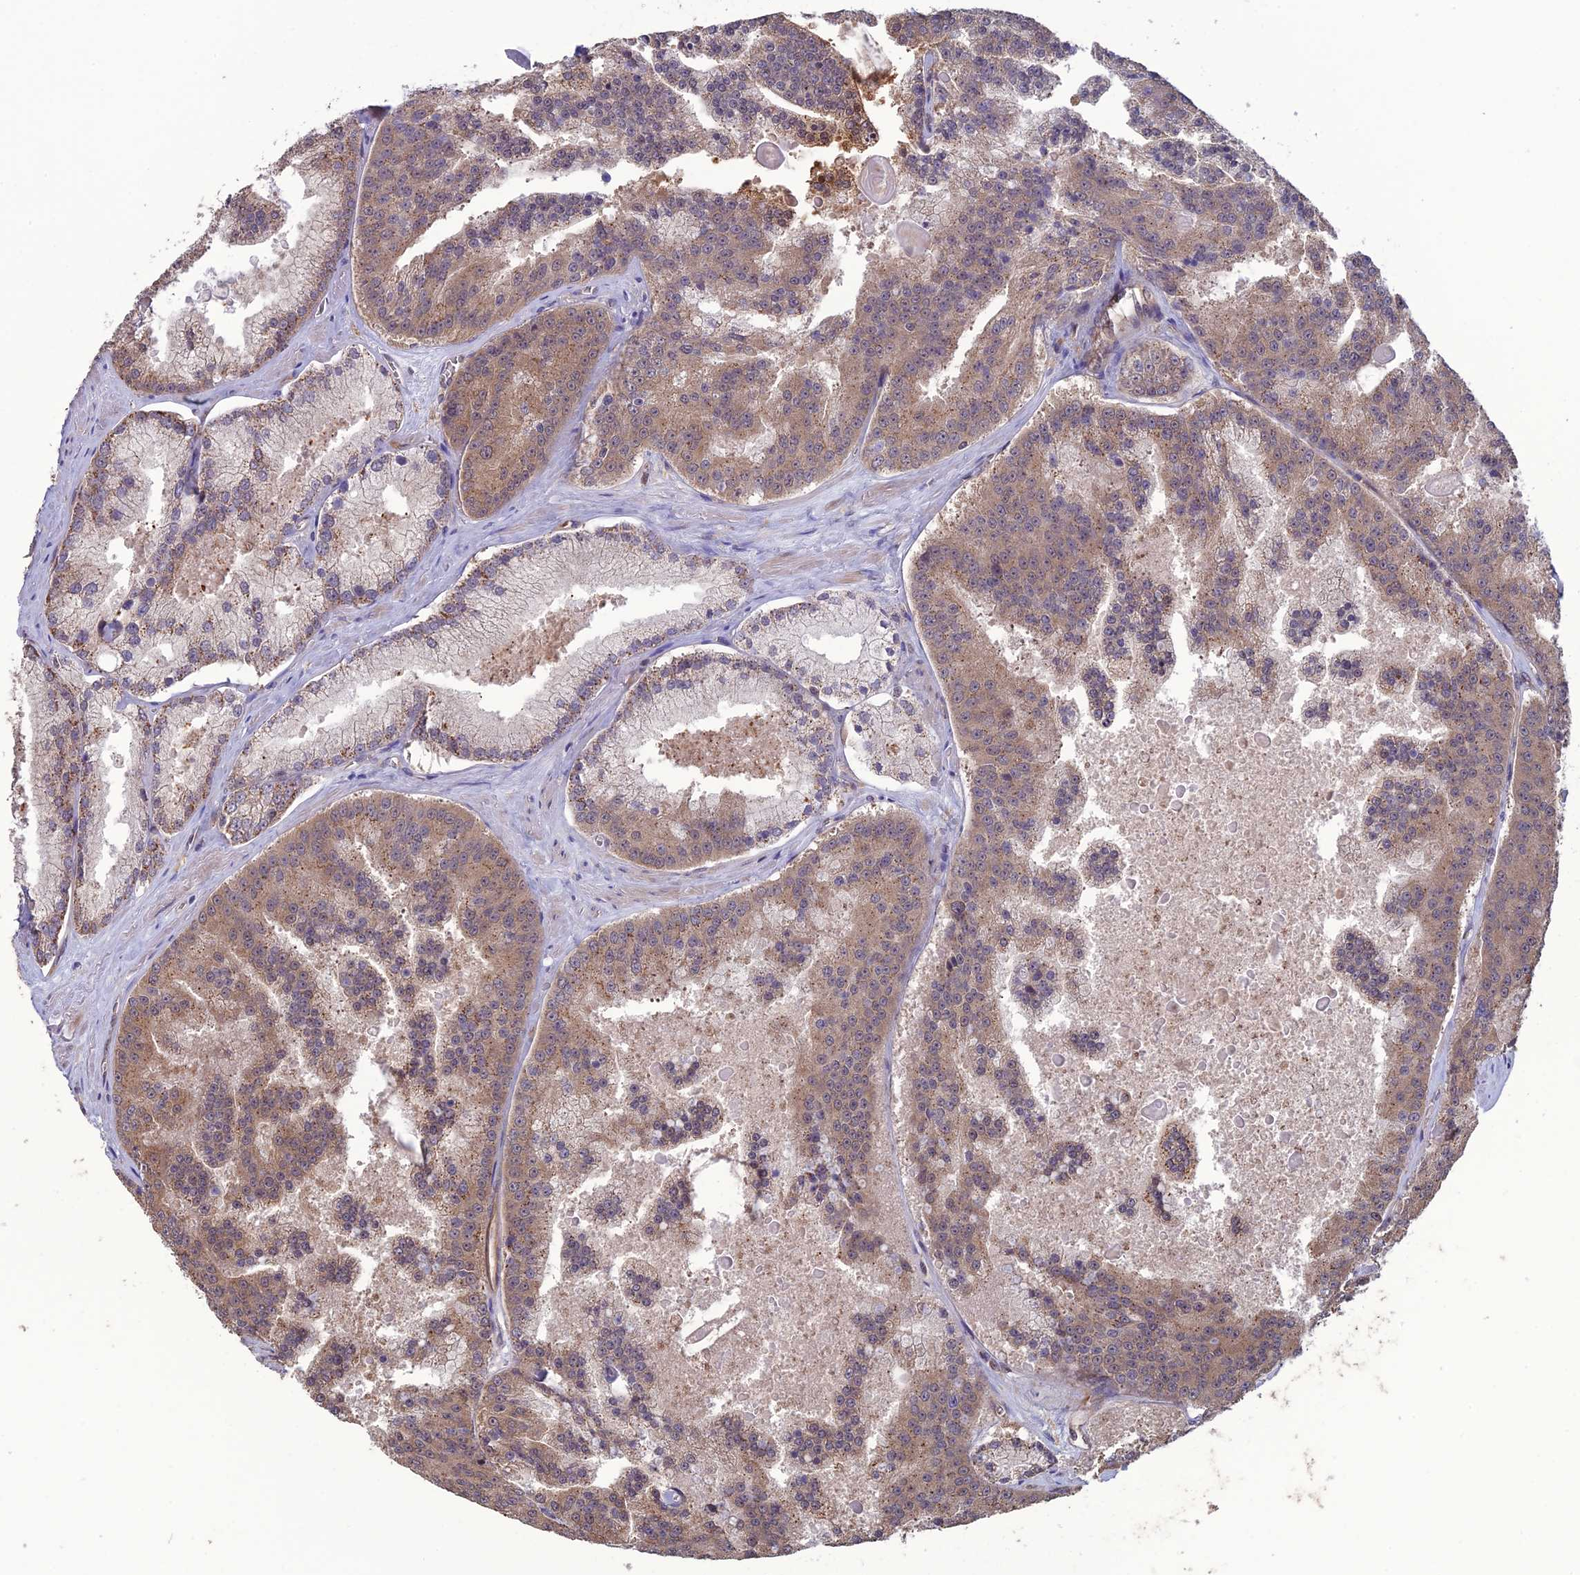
{"staining": {"intensity": "weak", "quantity": ">75%", "location": "cytoplasmic/membranous"}, "tissue": "prostate cancer", "cell_type": "Tumor cells", "image_type": "cancer", "snomed": [{"axis": "morphology", "description": "Adenocarcinoma, High grade"}, {"axis": "topography", "description": "Prostate"}], "caption": "Prostate cancer was stained to show a protein in brown. There is low levels of weak cytoplasmic/membranous positivity in approximately >75% of tumor cells.", "gene": "LIN37", "patient": {"sex": "male", "age": 61}}